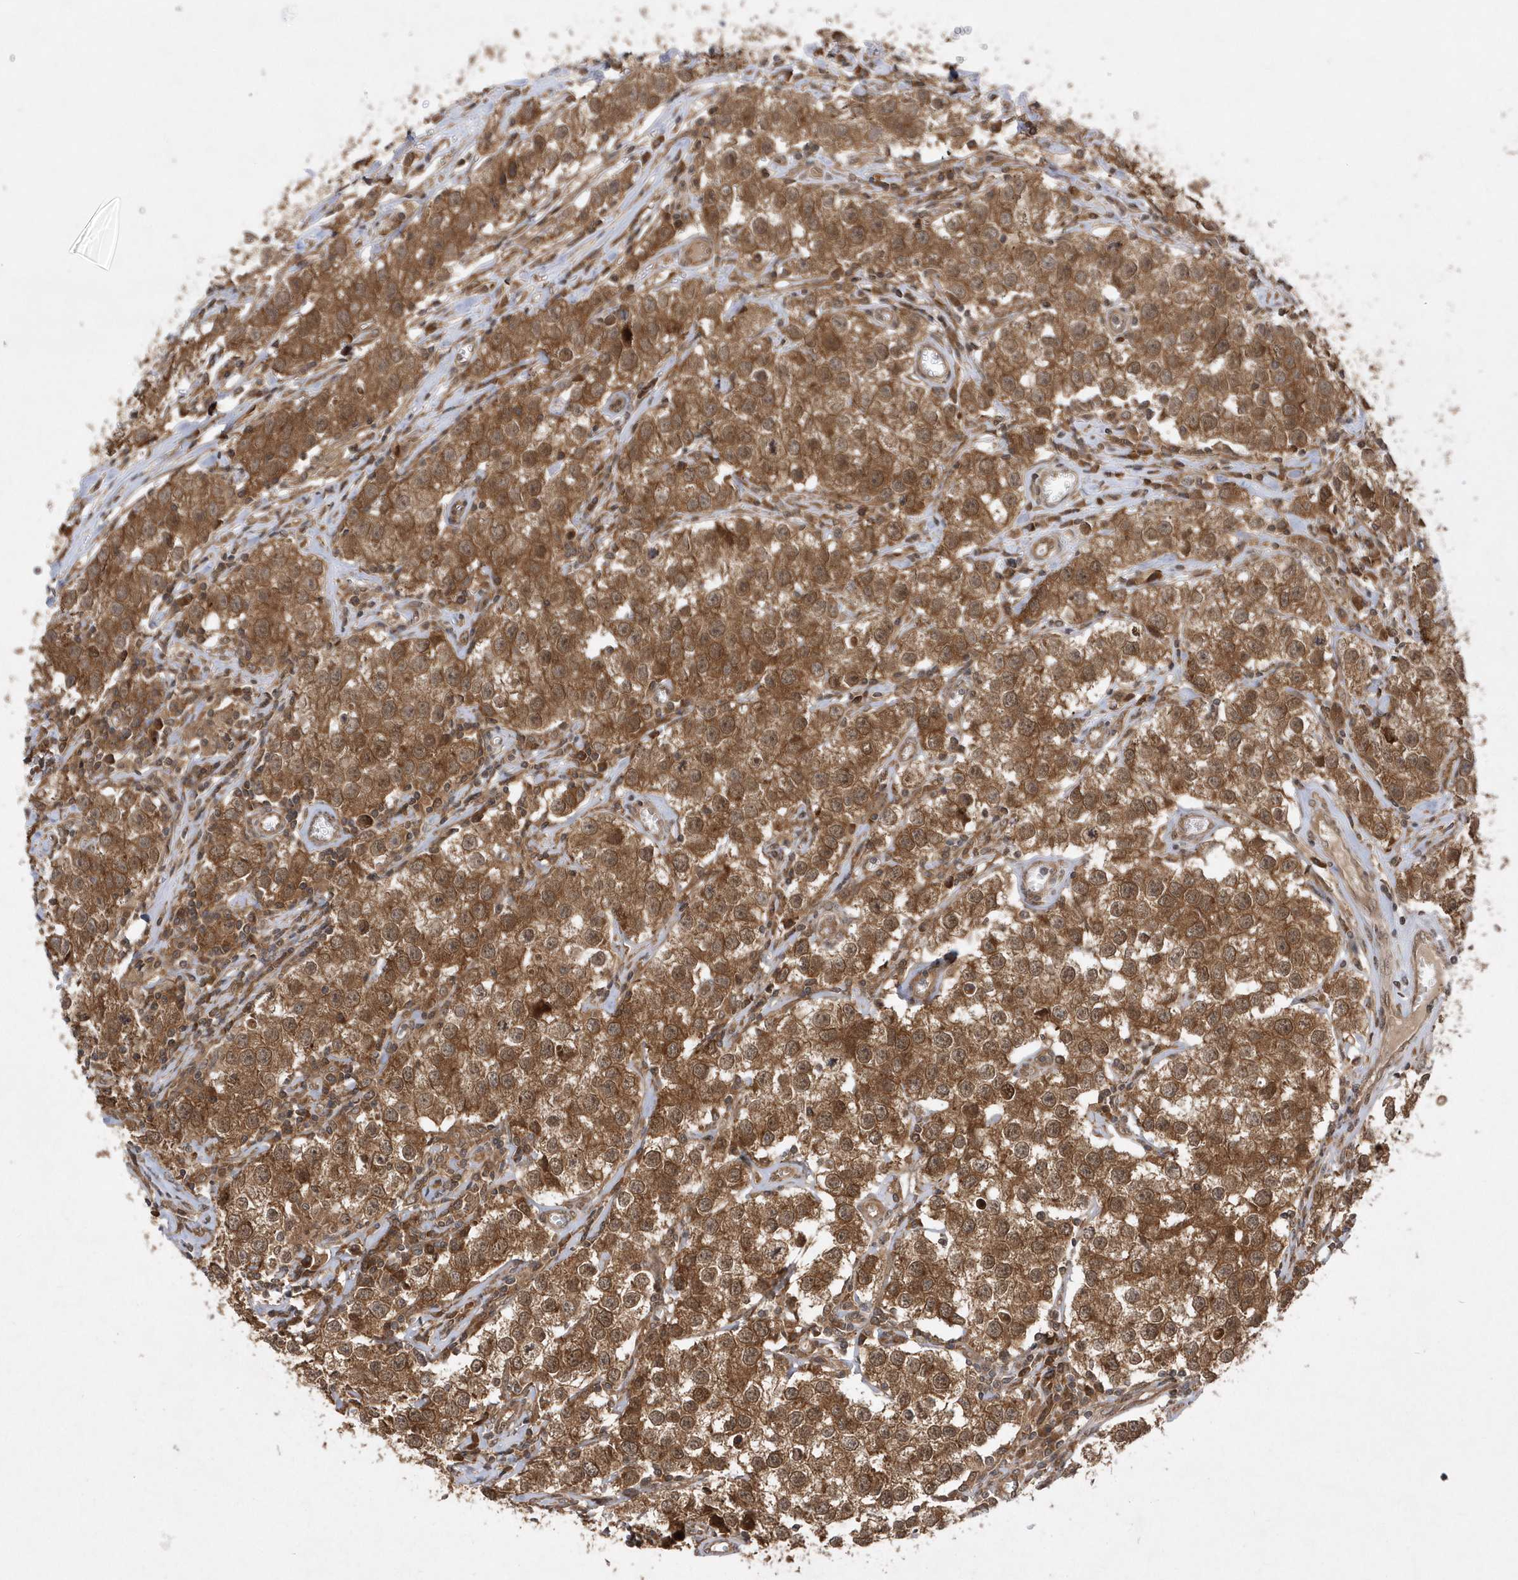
{"staining": {"intensity": "moderate", "quantity": ">75%", "location": "cytoplasmic/membranous"}, "tissue": "testis cancer", "cell_type": "Tumor cells", "image_type": "cancer", "snomed": [{"axis": "morphology", "description": "Seminoma, NOS"}, {"axis": "morphology", "description": "Carcinoma, Embryonal, NOS"}, {"axis": "topography", "description": "Testis"}], "caption": "Testis cancer tissue demonstrates moderate cytoplasmic/membranous staining in approximately >75% of tumor cells", "gene": "GFM2", "patient": {"sex": "male", "age": 43}}